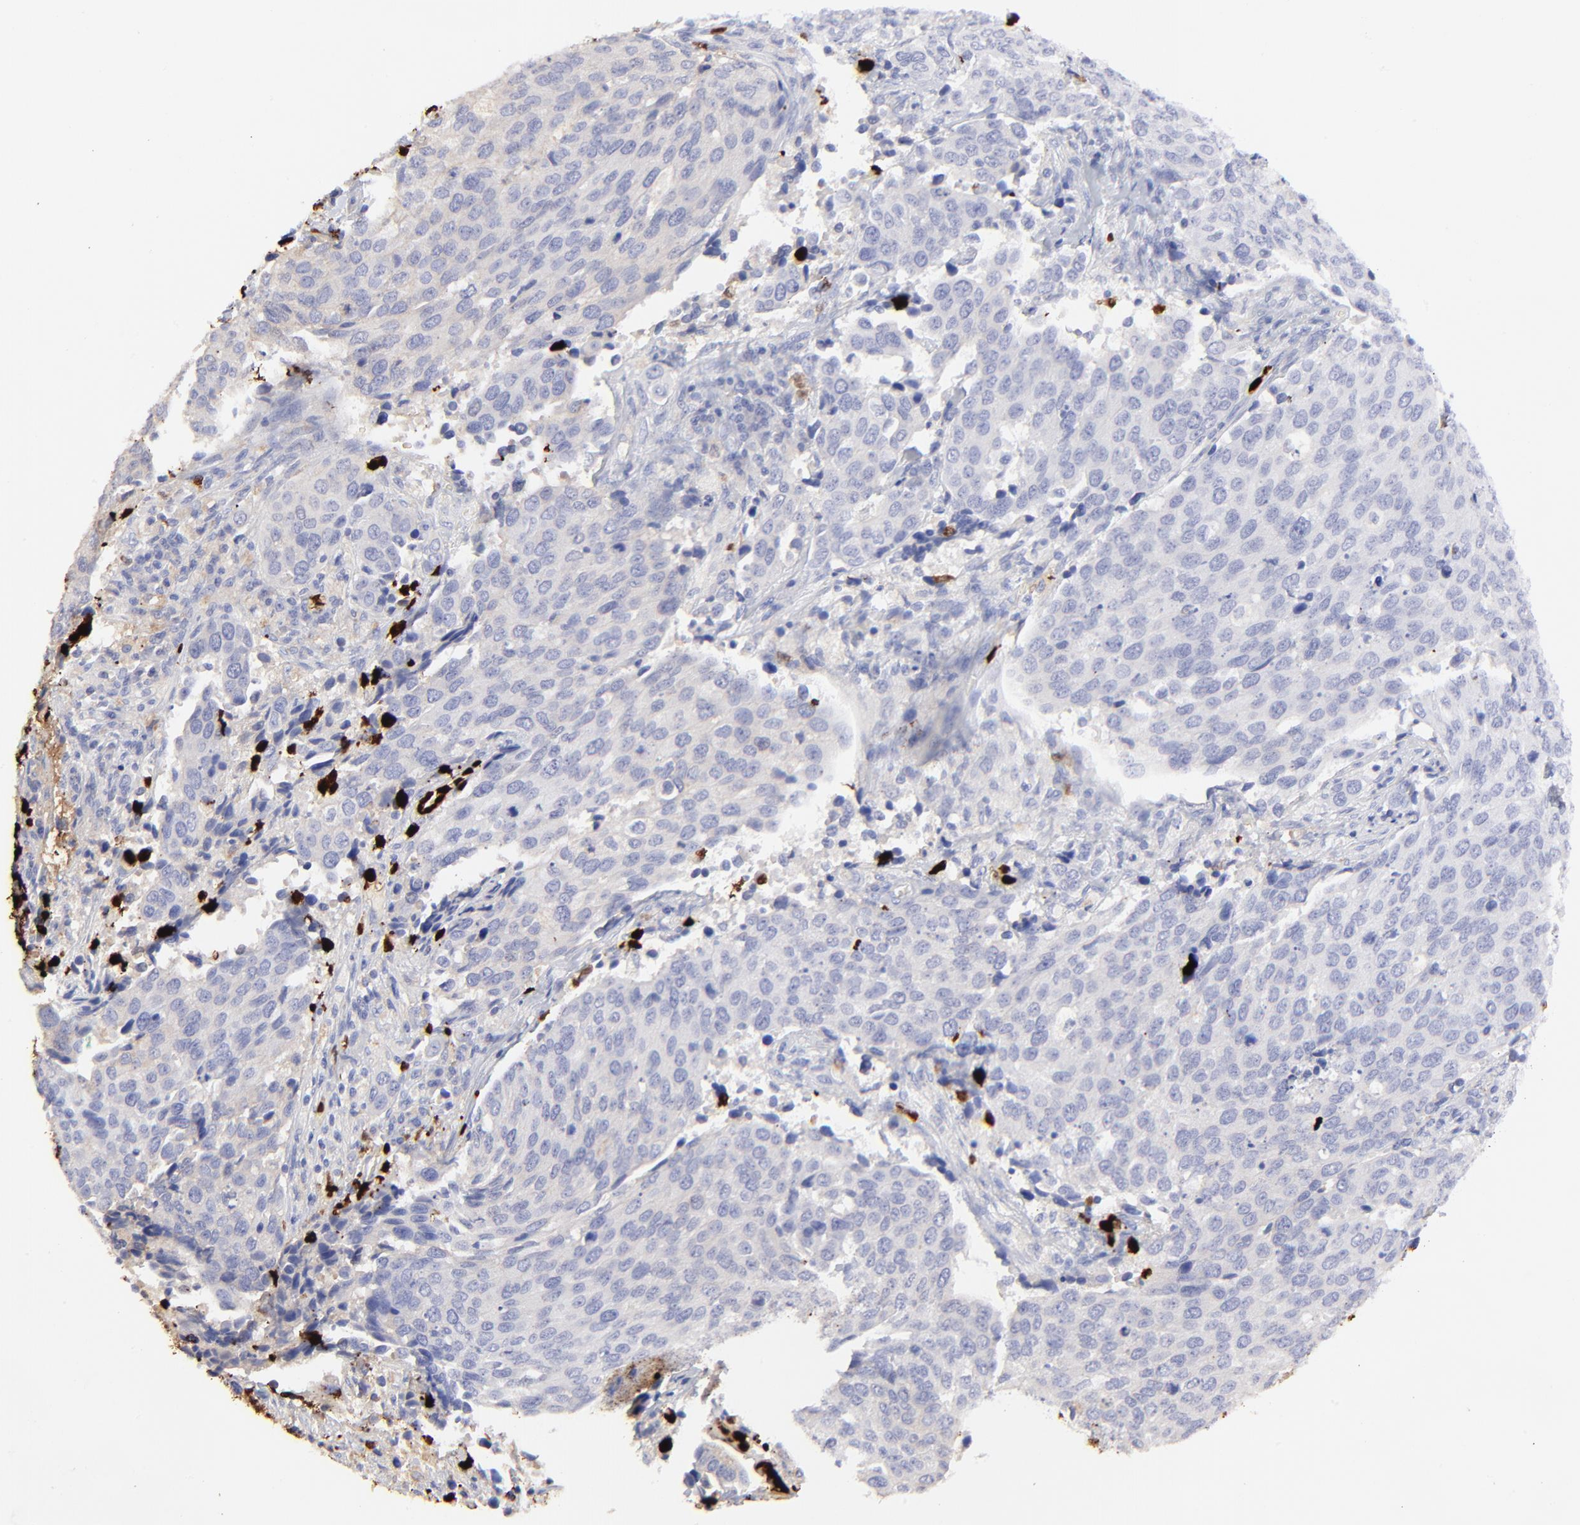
{"staining": {"intensity": "negative", "quantity": "none", "location": "none"}, "tissue": "cervical cancer", "cell_type": "Tumor cells", "image_type": "cancer", "snomed": [{"axis": "morphology", "description": "Squamous cell carcinoma, NOS"}, {"axis": "topography", "description": "Cervix"}], "caption": "DAB (3,3'-diaminobenzidine) immunohistochemical staining of cervical cancer demonstrates no significant positivity in tumor cells. (DAB IHC, high magnification).", "gene": "S100A12", "patient": {"sex": "female", "age": 54}}